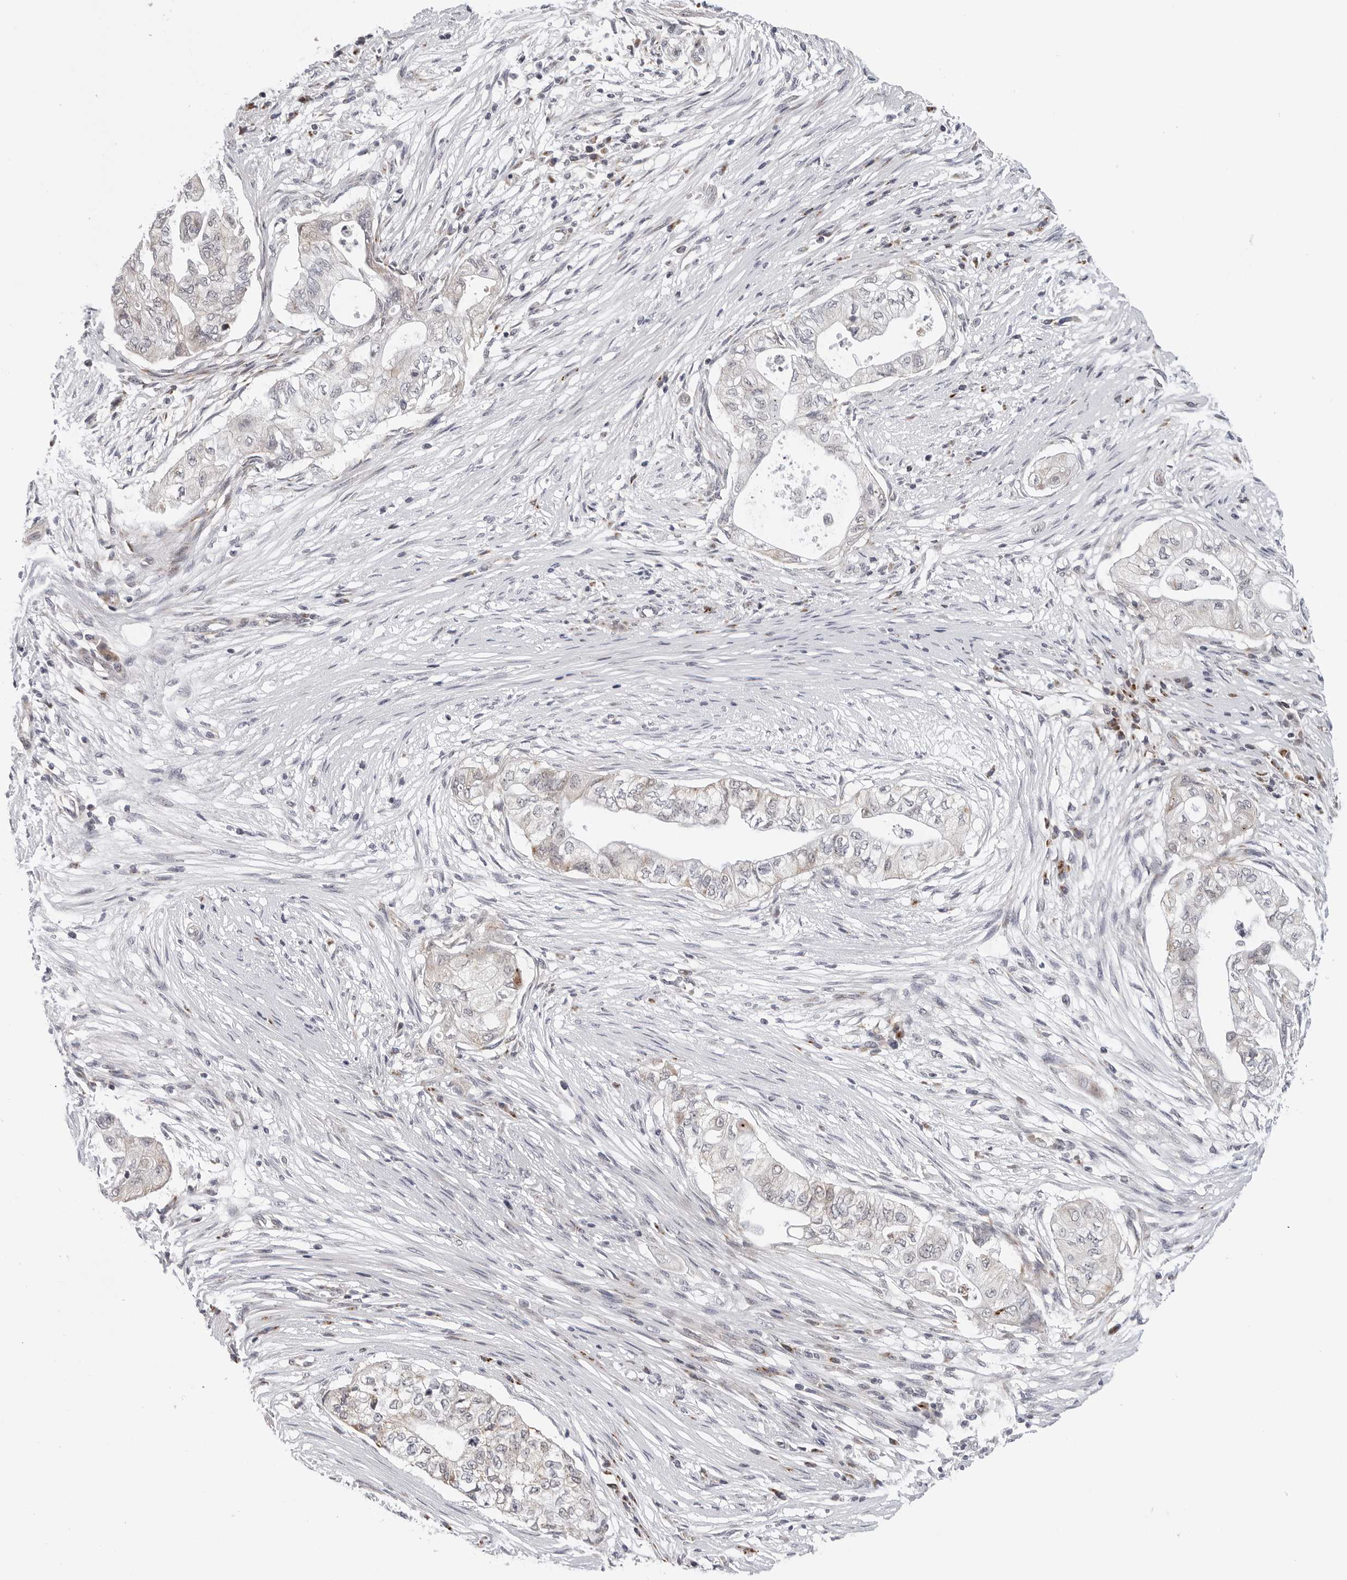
{"staining": {"intensity": "weak", "quantity": "<25%", "location": "cytoplasmic/membranous"}, "tissue": "pancreatic cancer", "cell_type": "Tumor cells", "image_type": "cancer", "snomed": [{"axis": "morphology", "description": "Adenocarcinoma, NOS"}, {"axis": "topography", "description": "Pancreas"}], "caption": "DAB (3,3'-diaminobenzidine) immunohistochemical staining of adenocarcinoma (pancreatic) reveals no significant staining in tumor cells.", "gene": "CDK20", "patient": {"sex": "male", "age": 72}}